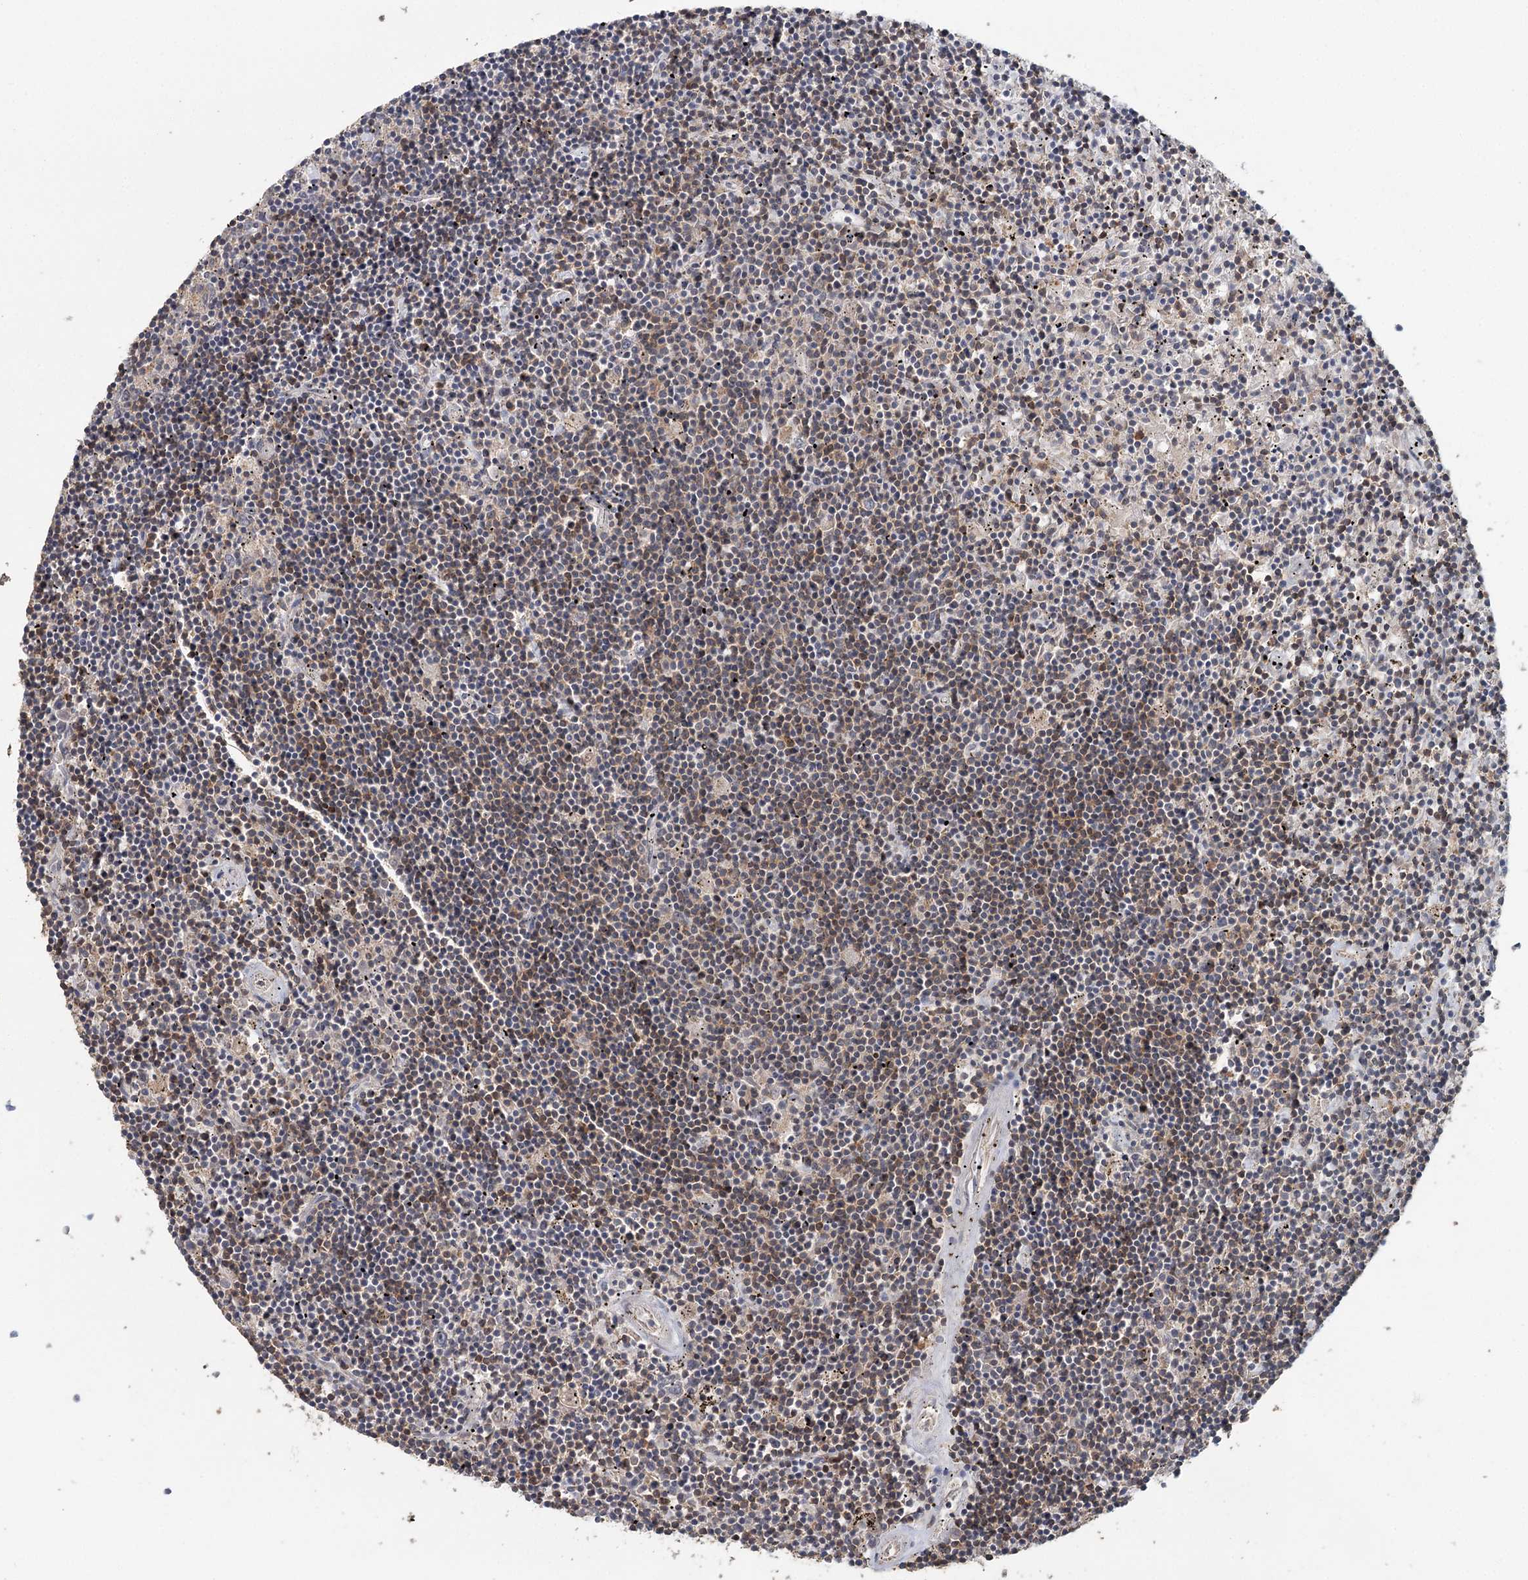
{"staining": {"intensity": "moderate", "quantity": "25%-75%", "location": "cytoplasmic/membranous"}, "tissue": "lymphoma", "cell_type": "Tumor cells", "image_type": "cancer", "snomed": [{"axis": "morphology", "description": "Malignant lymphoma, non-Hodgkin's type, Low grade"}, {"axis": "topography", "description": "Spleen"}], "caption": "Lymphoma stained for a protein demonstrates moderate cytoplasmic/membranous positivity in tumor cells. The protein is shown in brown color, while the nuclei are stained blue.", "gene": "ADK", "patient": {"sex": "male", "age": 76}}